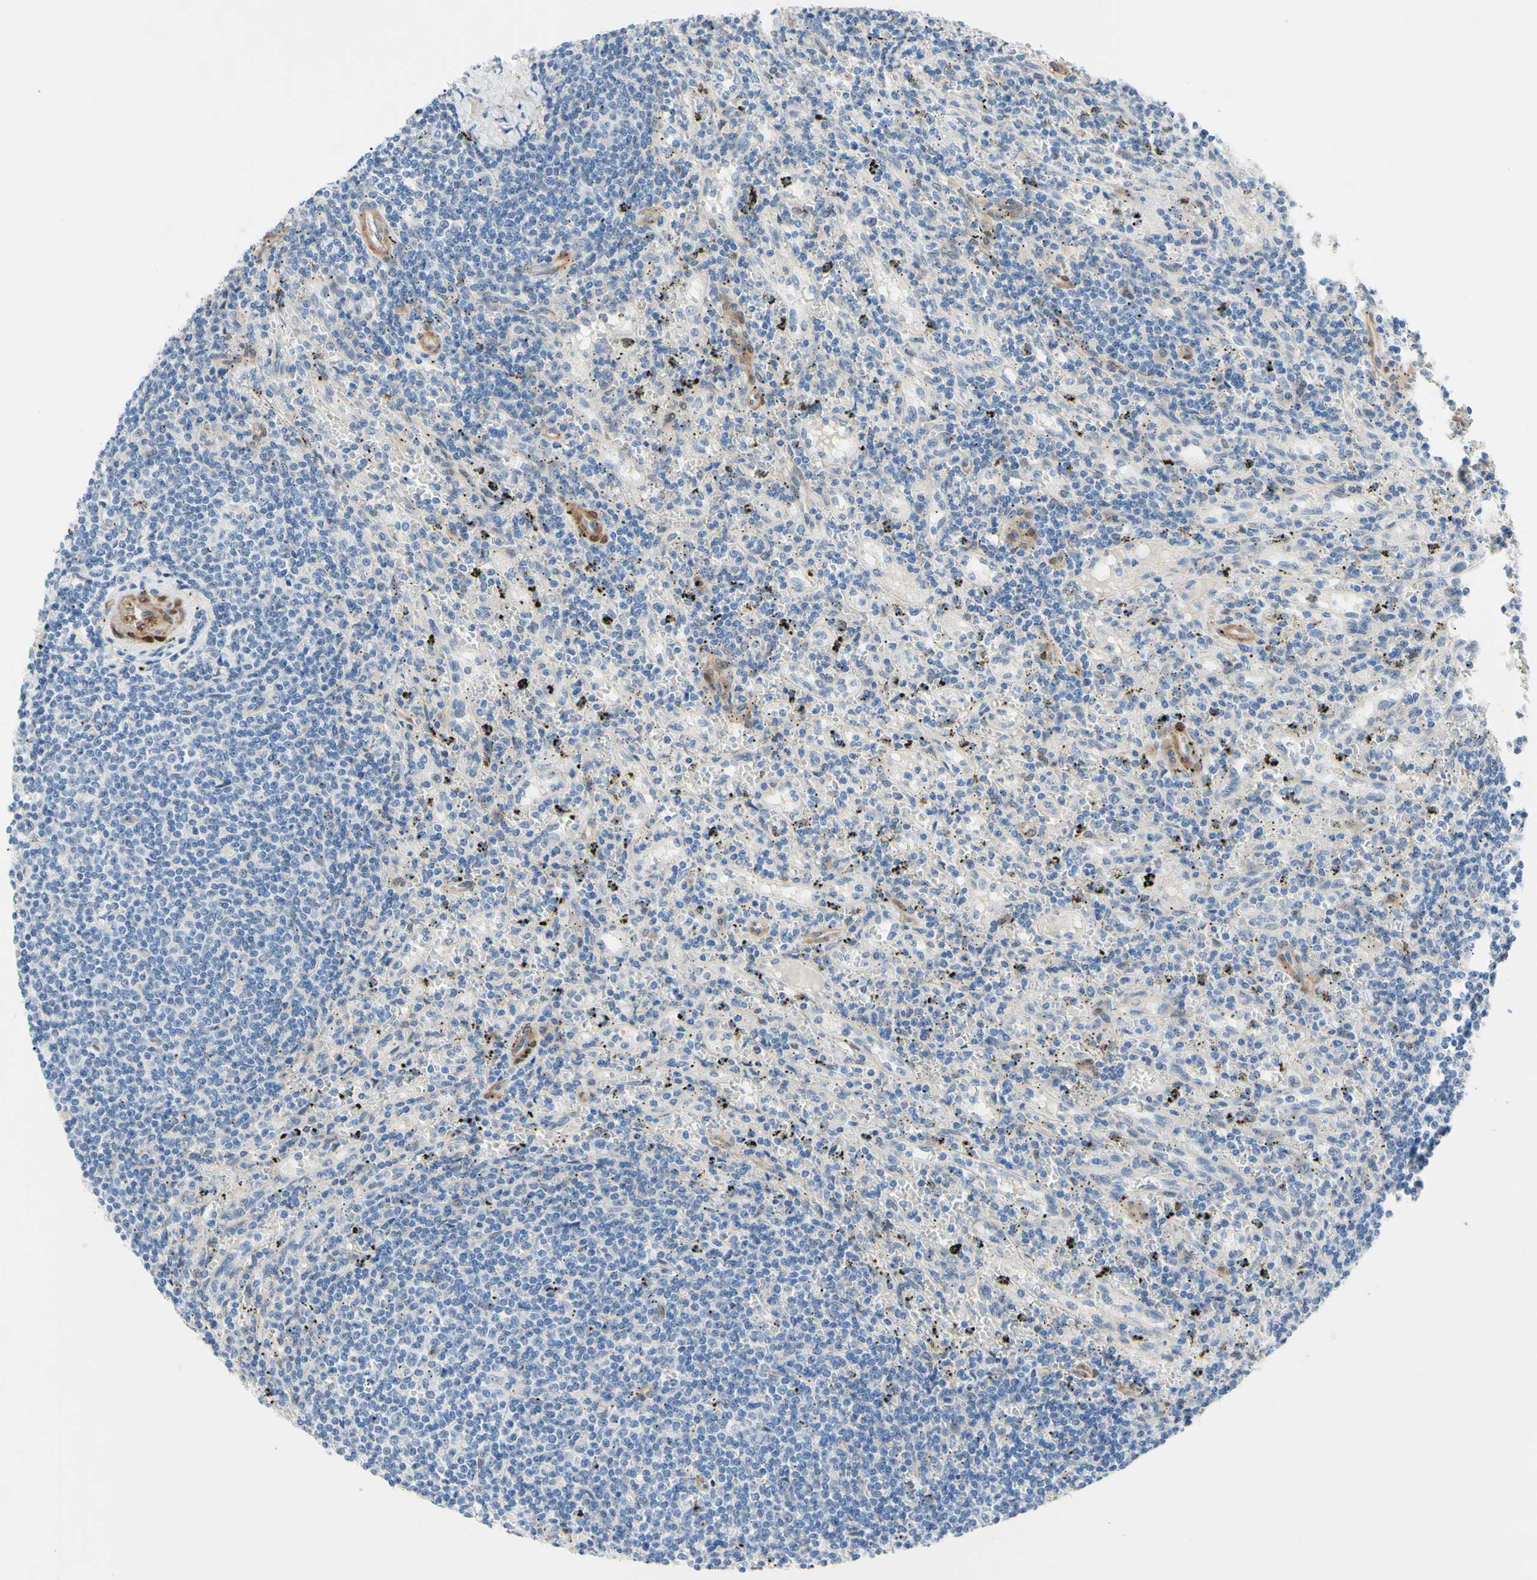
{"staining": {"intensity": "weak", "quantity": "<25%", "location": "cytoplasmic/membranous"}, "tissue": "lymphoma", "cell_type": "Tumor cells", "image_type": "cancer", "snomed": [{"axis": "morphology", "description": "Malignant lymphoma, non-Hodgkin's type, Low grade"}, {"axis": "topography", "description": "Spleen"}], "caption": "Human lymphoma stained for a protein using IHC exhibits no expression in tumor cells.", "gene": "NOL3", "patient": {"sex": "male", "age": 76}}